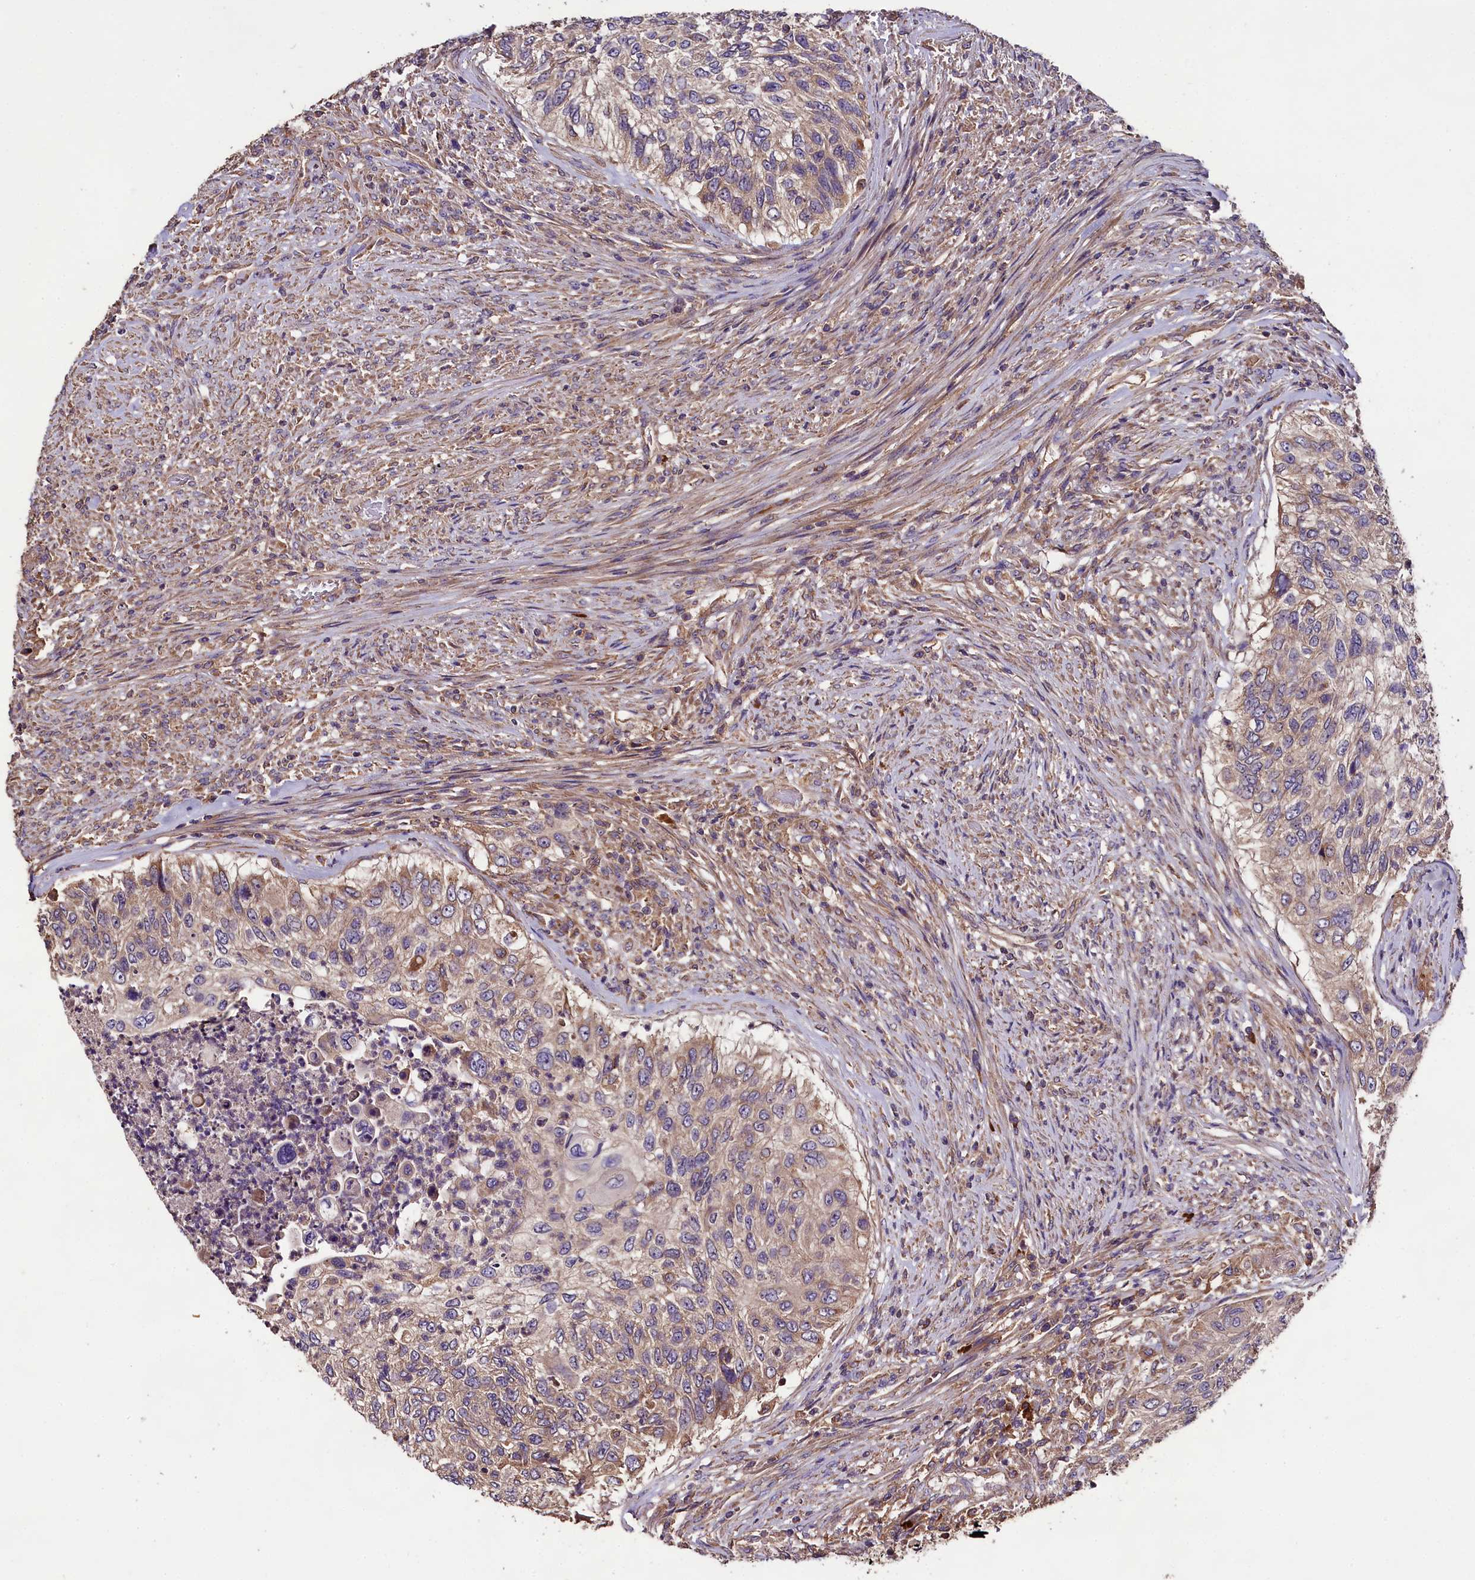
{"staining": {"intensity": "moderate", "quantity": "<25%", "location": "cytoplasmic/membranous"}, "tissue": "urothelial cancer", "cell_type": "Tumor cells", "image_type": "cancer", "snomed": [{"axis": "morphology", "description": "Urothelial carcinoma, High grade"}, {"axis": "topography", "description": "Urinary bladder"}], "caption": "Urothelial cancer was stained to show a protein in brown. There is low levels of moderate cytoplasmic/membranous positivity in approximately <25% of tumor cells. (Stains: DAB (3,3'-diaminobenzidine) in brown, nuclei in blue, Microscopy: brightfield microscopy at high magnification).", "gene": "ENKD1", "patient": {"sex": "female", "age": 60}}